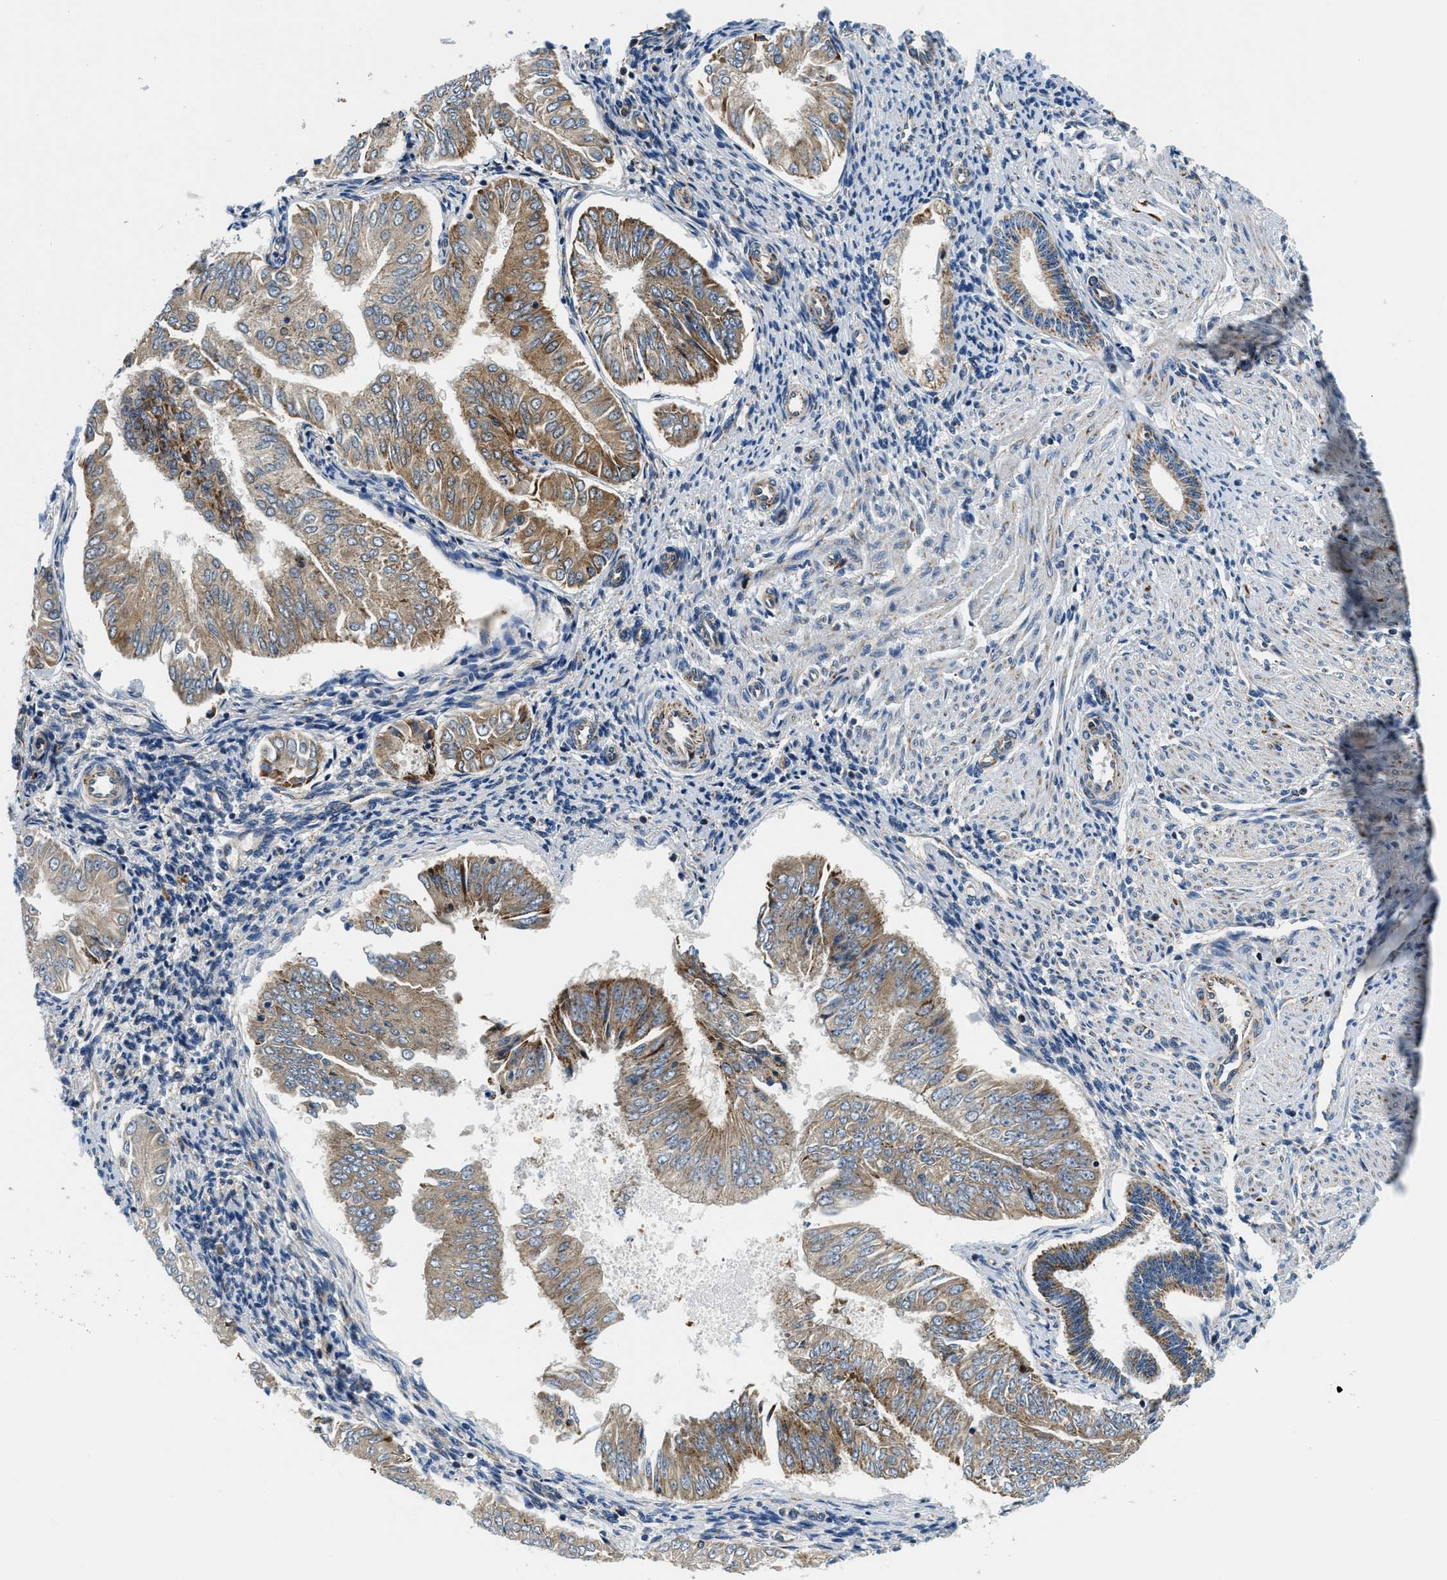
{"staining": {"intensity": "moderate", "quantity": "25%-75%", "location": "cytoplasmic/membranous"}, "tissue": "endometrial cancer", "cell_type": "Tumor cells", "image_type": "cancer", "snomed": [{"axis": "morphology", "description": "Adenocarcinoma, NOS"}, {"axis": "topography", "description": "Endometrium"}], "caption": "Endometrial cancer (adenocarcinoma) tissue reveals moderate cytoplasmic/membranous staining in approximately 25%-75% of tumor cells, visualized by immunohistochemistry.", "gene": "SAMD4B", "patient": {"sex": "female", "age": 53}}